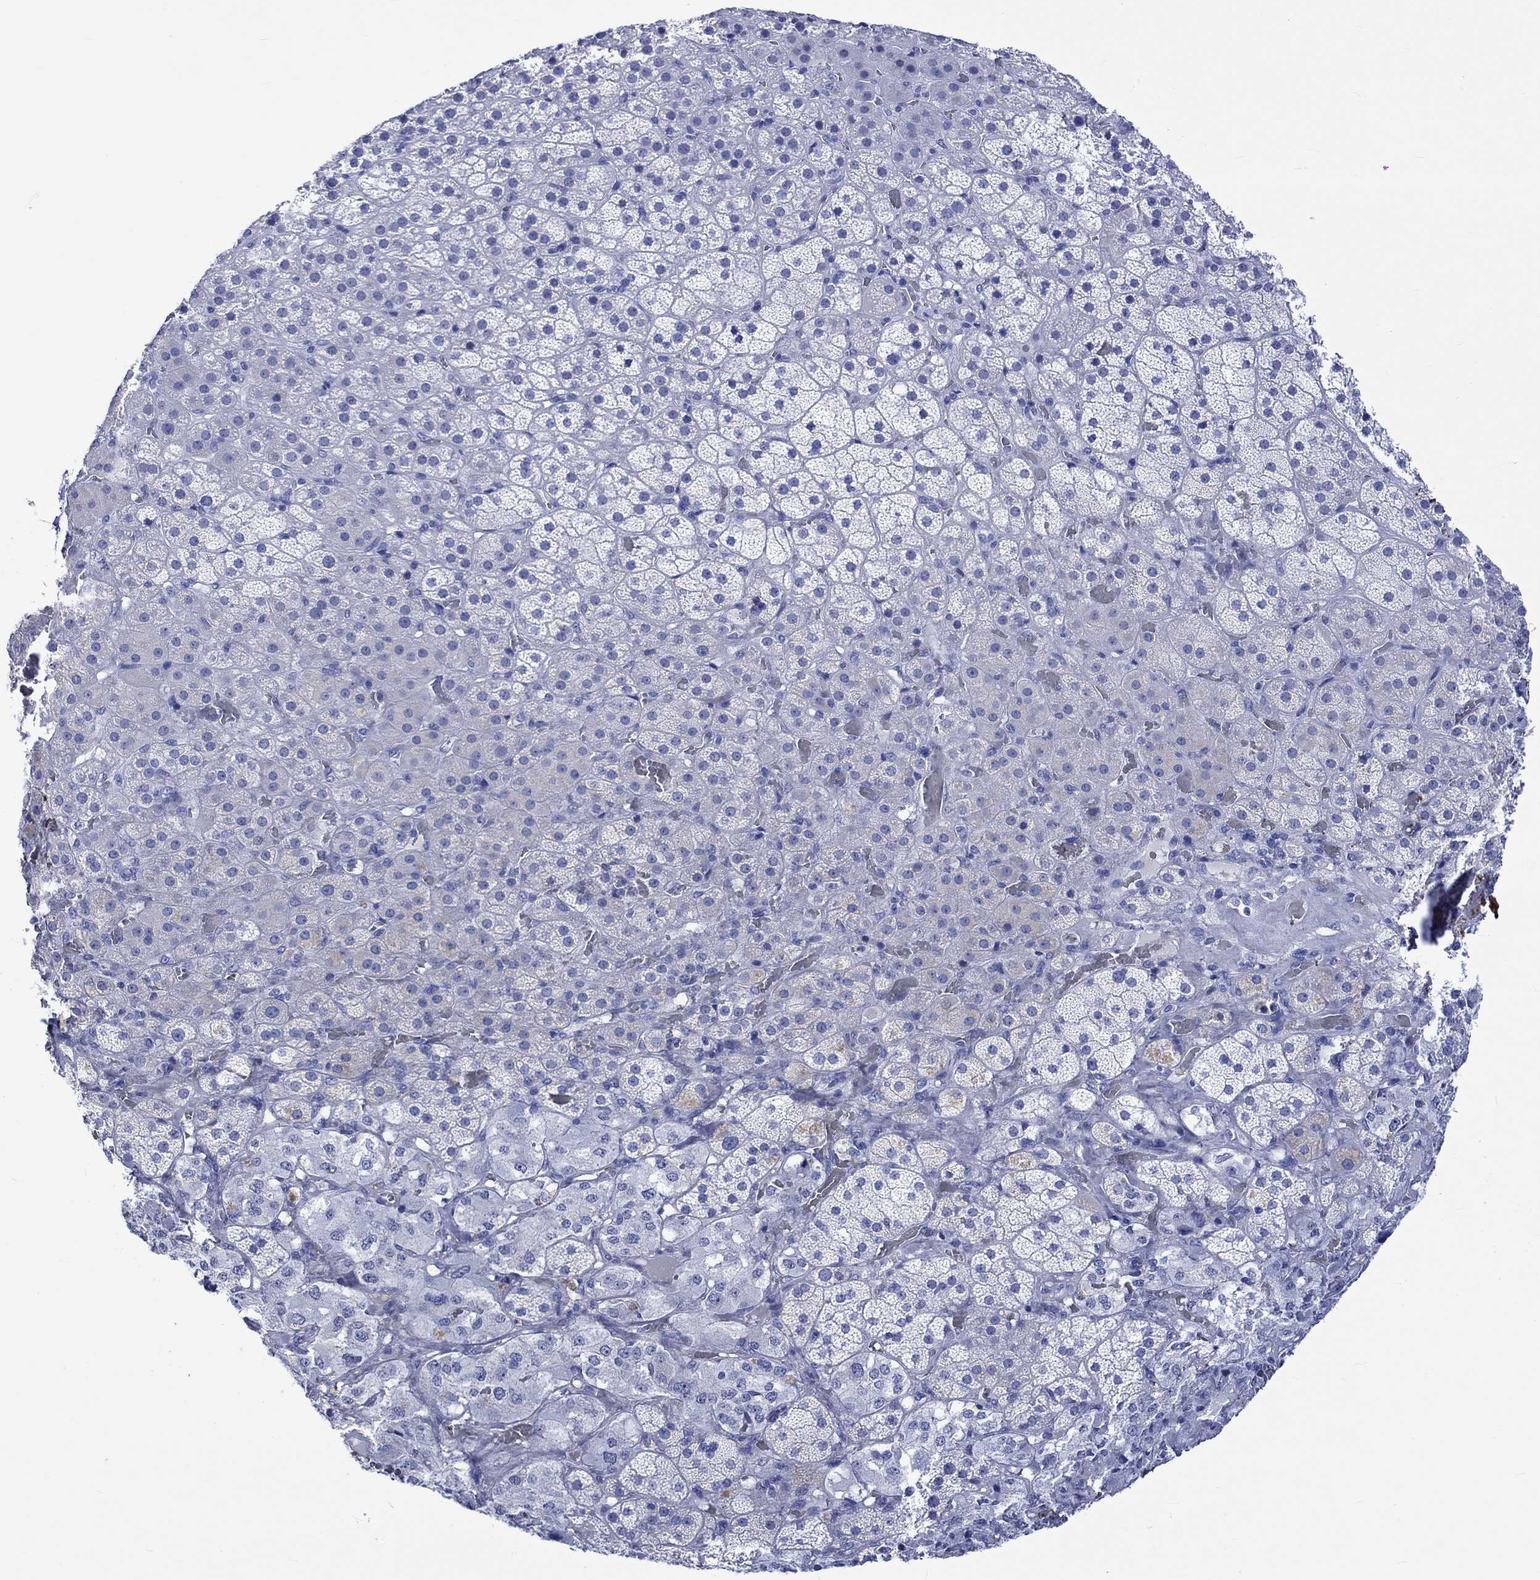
{"staining": {"intensity": "negative", "quantity": "none", "location": "none"}, "tissue": "adrenal gland", "cell_type": "Glandular cells", "image_type": "normal", "snomed": [{"axis": "morphology", "description": "Normal tissue, NOS"}, {"axis": "topography", "description": "Adrenal gland"}], "caption": "A photomicrograph of human adrenal gland is negative for staining in glandular cells. (Brightfield microscopy of DAB (3,3'-diaminobenzidine) immunohistochemistry (IHC) at high magnification).", "gene": "KLHL33", "patient": {"sex": "male", "age": 57}}